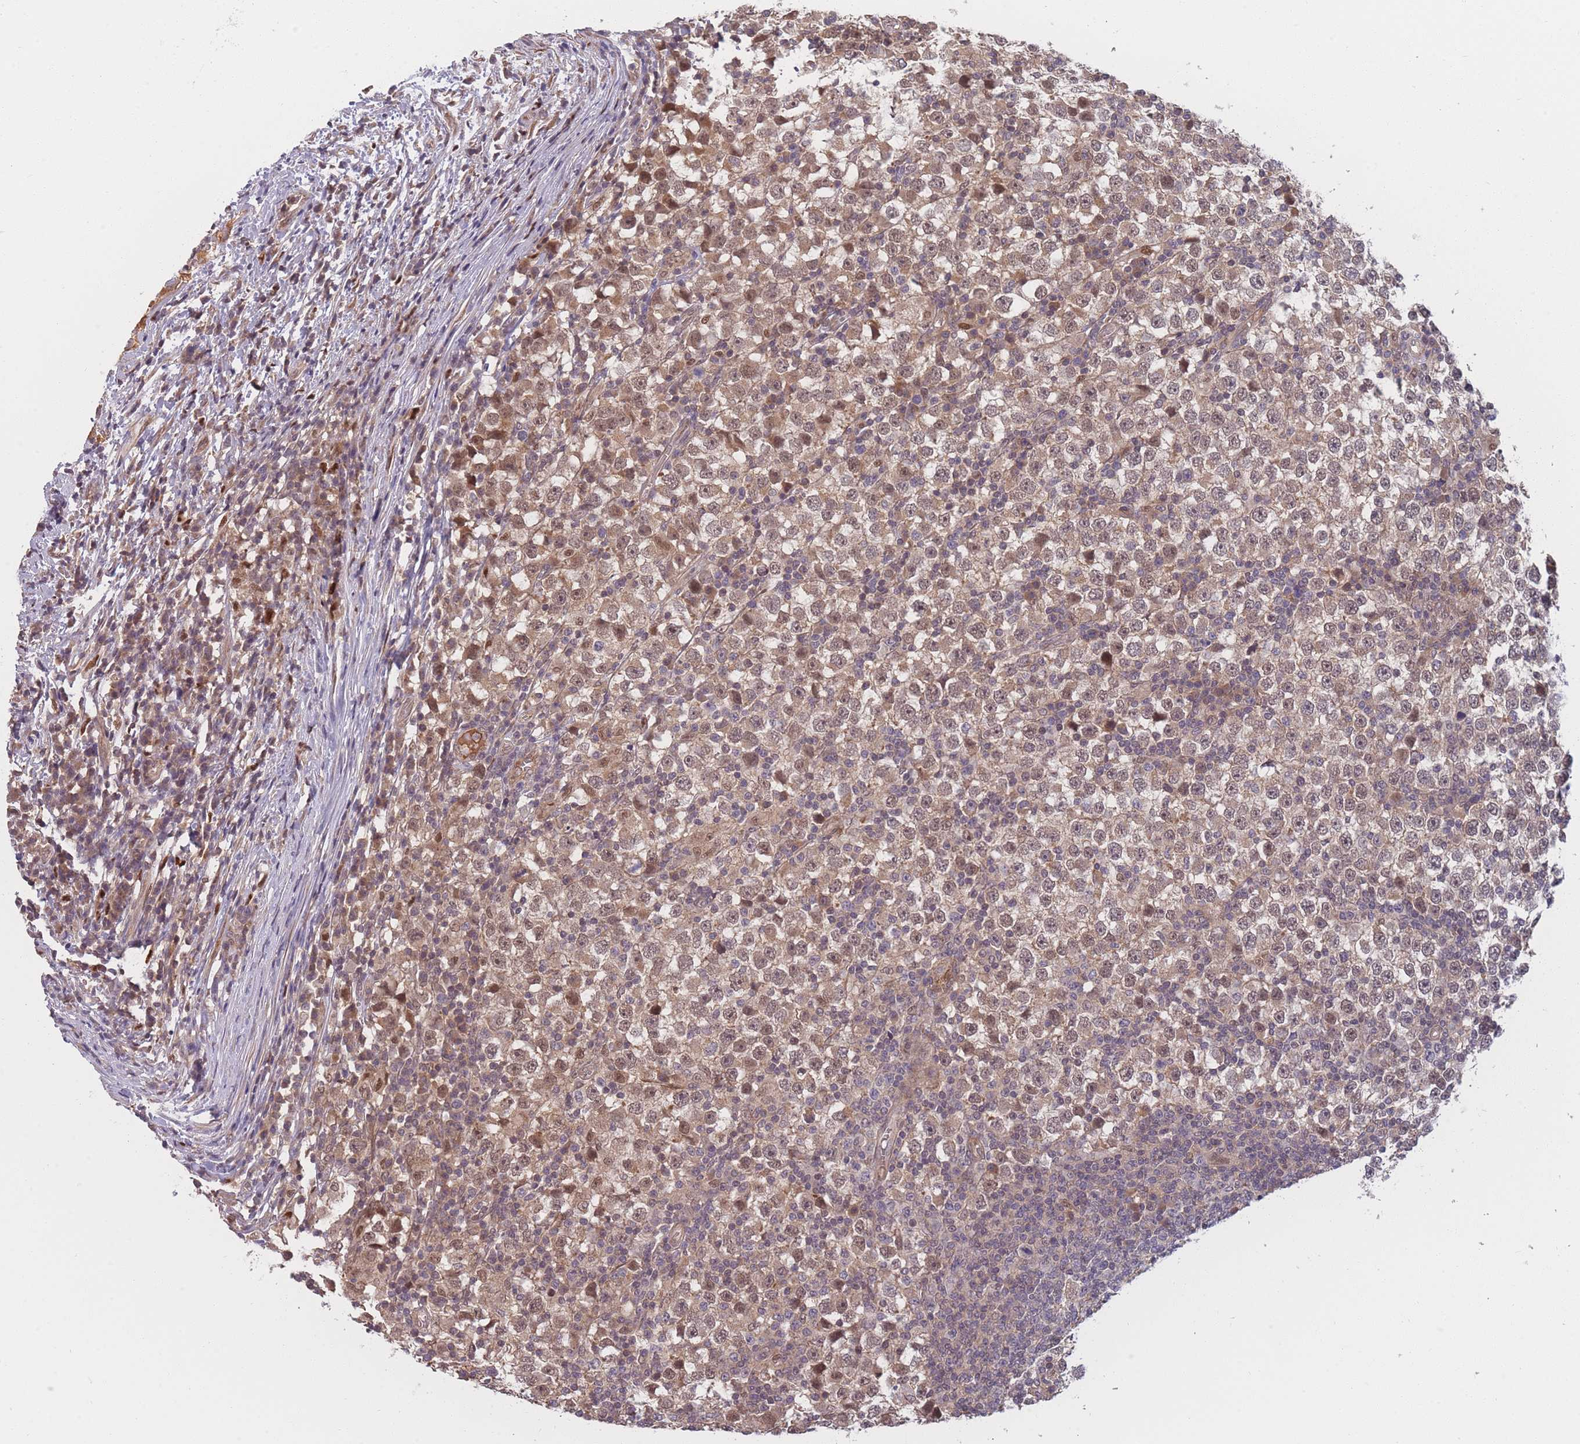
{"staining": {"intensity": "moderate", "quantity": ">75%", "location": "cytoplasmic/membranous"}, "tissue": "testis cancer", "cell_type": "Tumor cells", "image_type": "cancer", "snomed": [{"axis": "morphology", "description": "Seminoma, NOS"}, {"axis": "topography", "description": "Testis"}], "caption": "IHC of seminoma (testis) displays medium levels of moderate cytoplasmic/membranous expression in about >75% of tumor cells.", "gene": "FAM153A", "patient": {"sex": "male", "age": 65}}